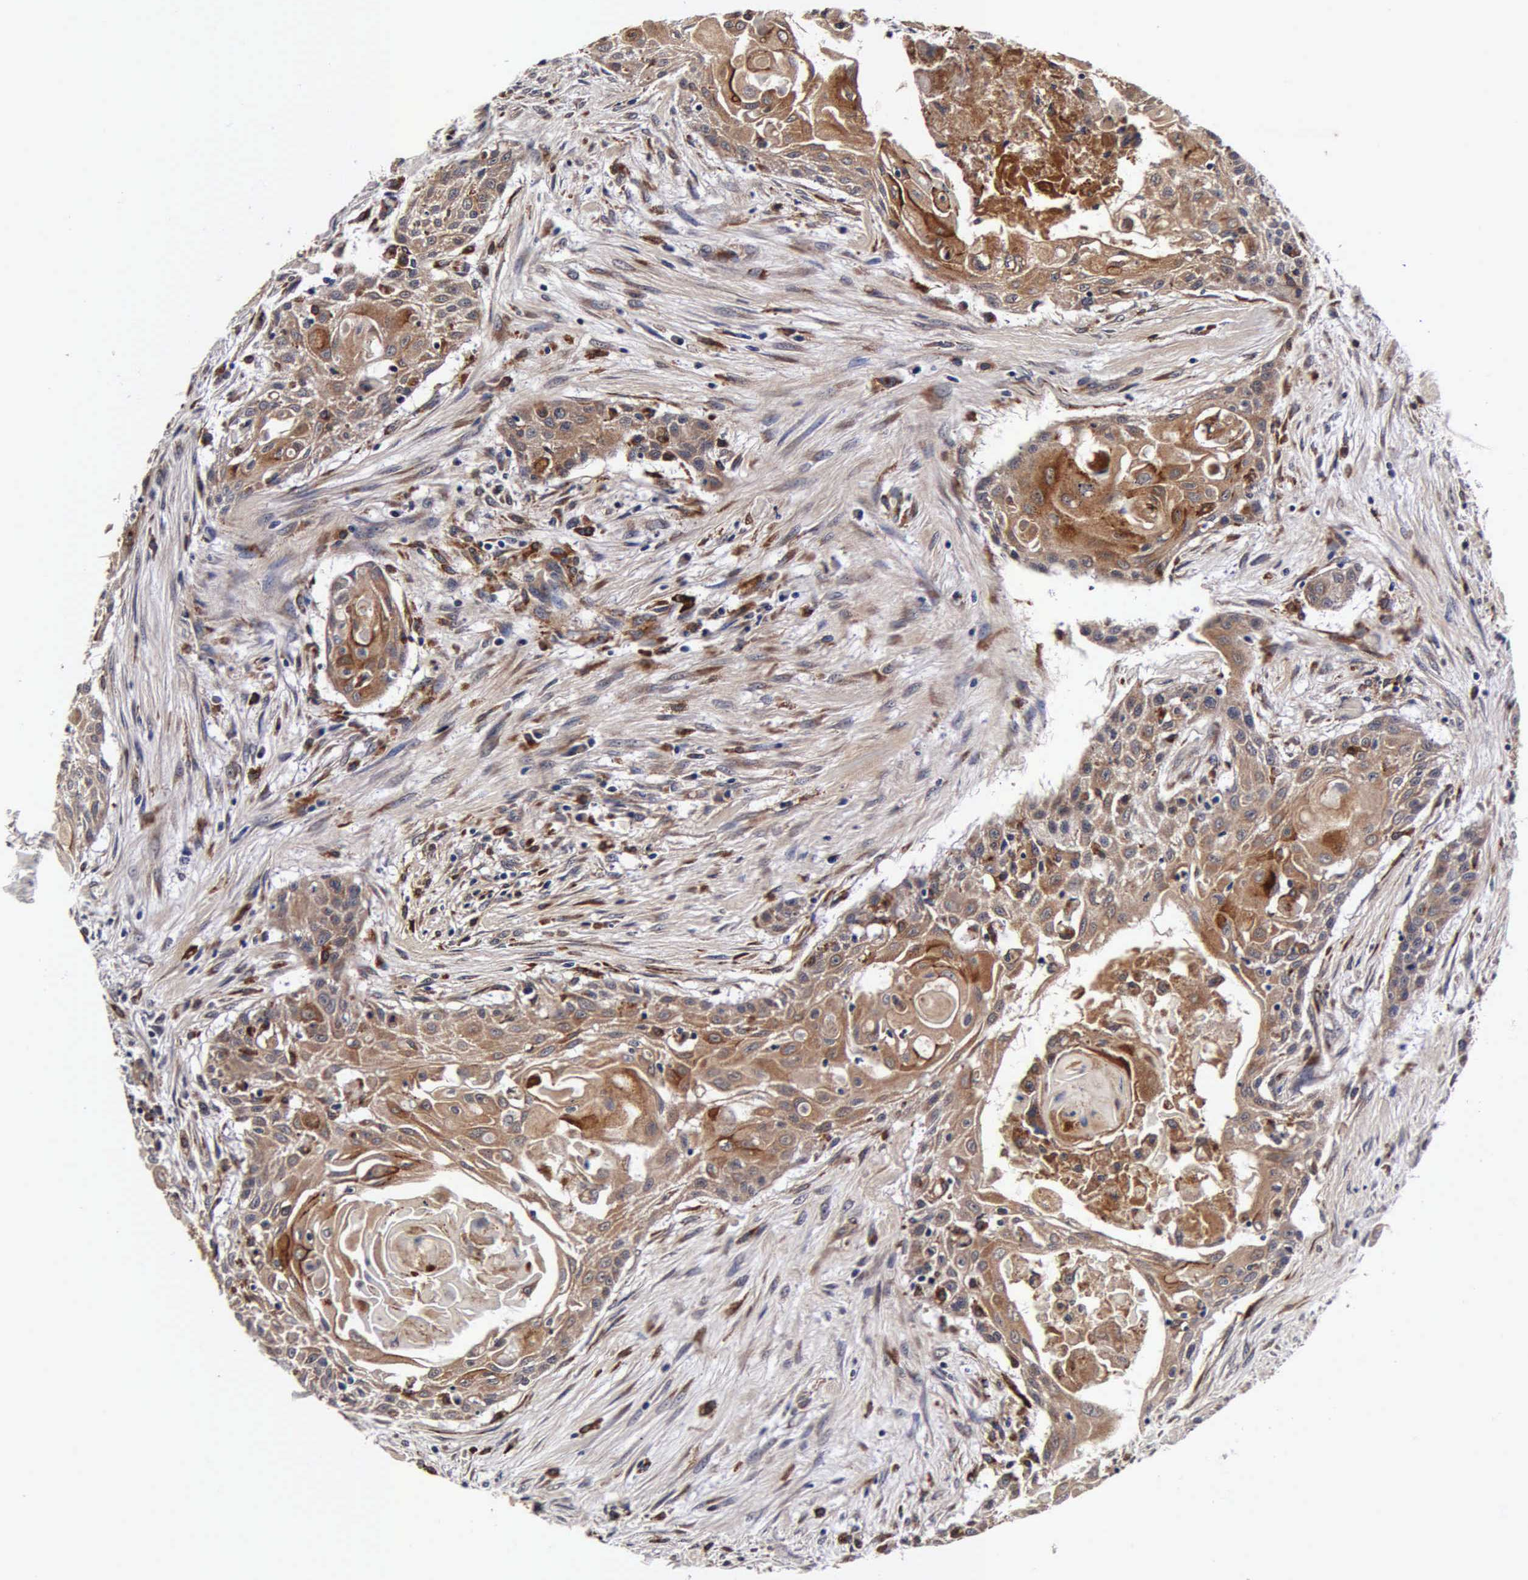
{"staining": {"intensity": "moderate", "quantity": ">75%", "location": "cytoplasmic/membranous"}, "tissue": "head and neck cancer", "cell_type": "Tumor cells", "image_type": "cancer", "snomed": [{"axis": "morphology", "description": "Squamous cell carcinoma, NOS"}, {"axis": "morphology", "description": "Squamous cell carcinoma, metastatic, NOS"}, {"axis": "topography", "description": "Lymph node"}, {"axis": "topography", "description": "Salivary gland"}, {"axis": "topography", "description": "Head-Neck"}], "caption": "IHC (DAB) staining of human head and neck cancer reveals moderate cytoplasmic/membranous protein positivity in about >75% of tumor cells.", "gene": "CST3", "patient": {"sex": "female", "age": 74}}